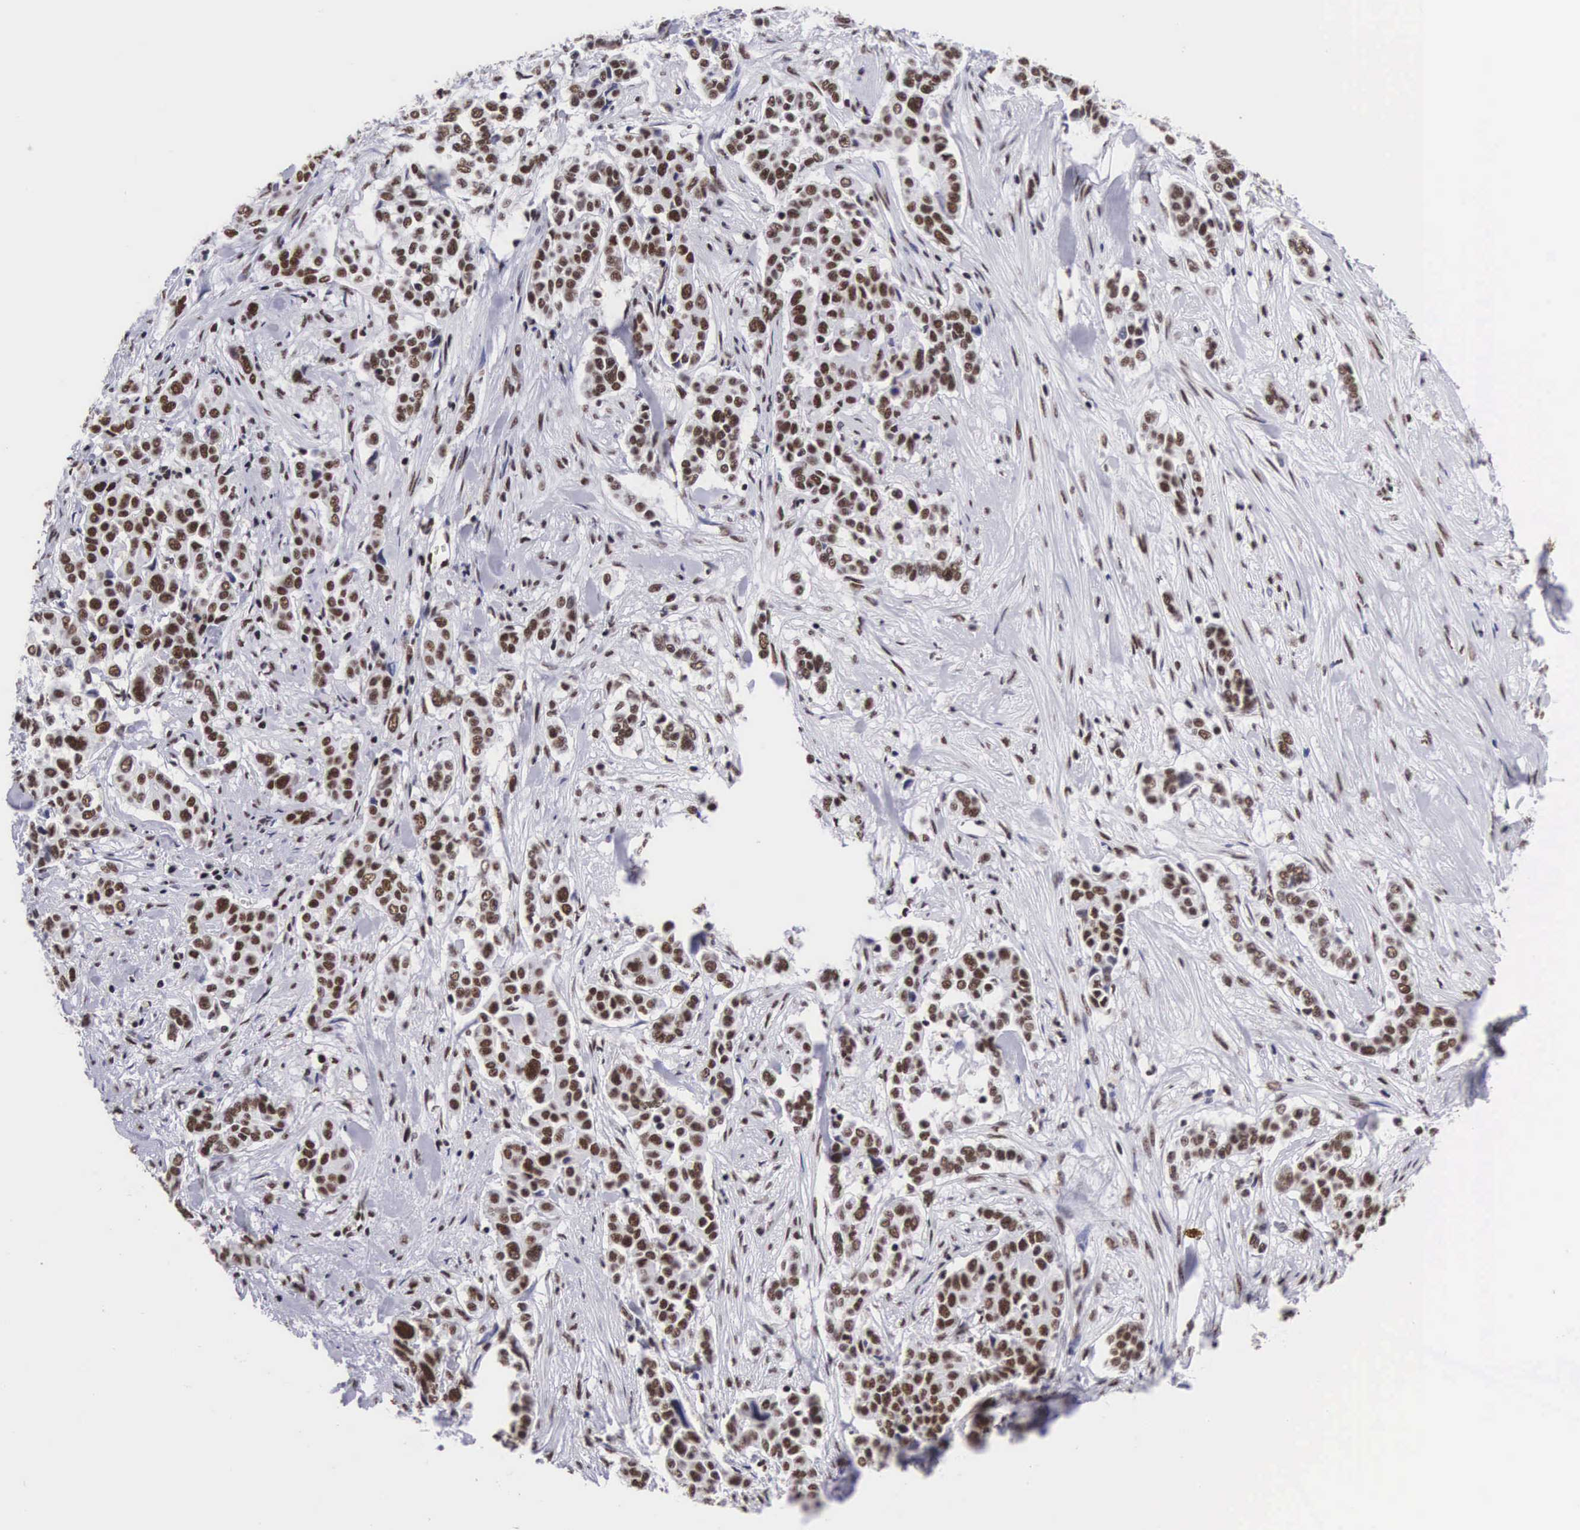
{"staining": {"intensity": "moderate", "quantity": ">75%", "location": "nuclear"}, "tissue": "pancreatic cancer", "cell_type": "Tumor cells", "image_type": "cancer", "snomed": [{"axis": "morphology", "description": "Adenocarcinoma, NOS"}, {"axis": "topography", "description": "Pancreas"}], "caption": "Pancreatic cancer (adenocarcinoma) stained for a protein (brown) shows moderate nuclear positive expression in about >75% of tumor cells.", "gene": "SF3A1", "patient": {"sex": "female", "age": 52}}